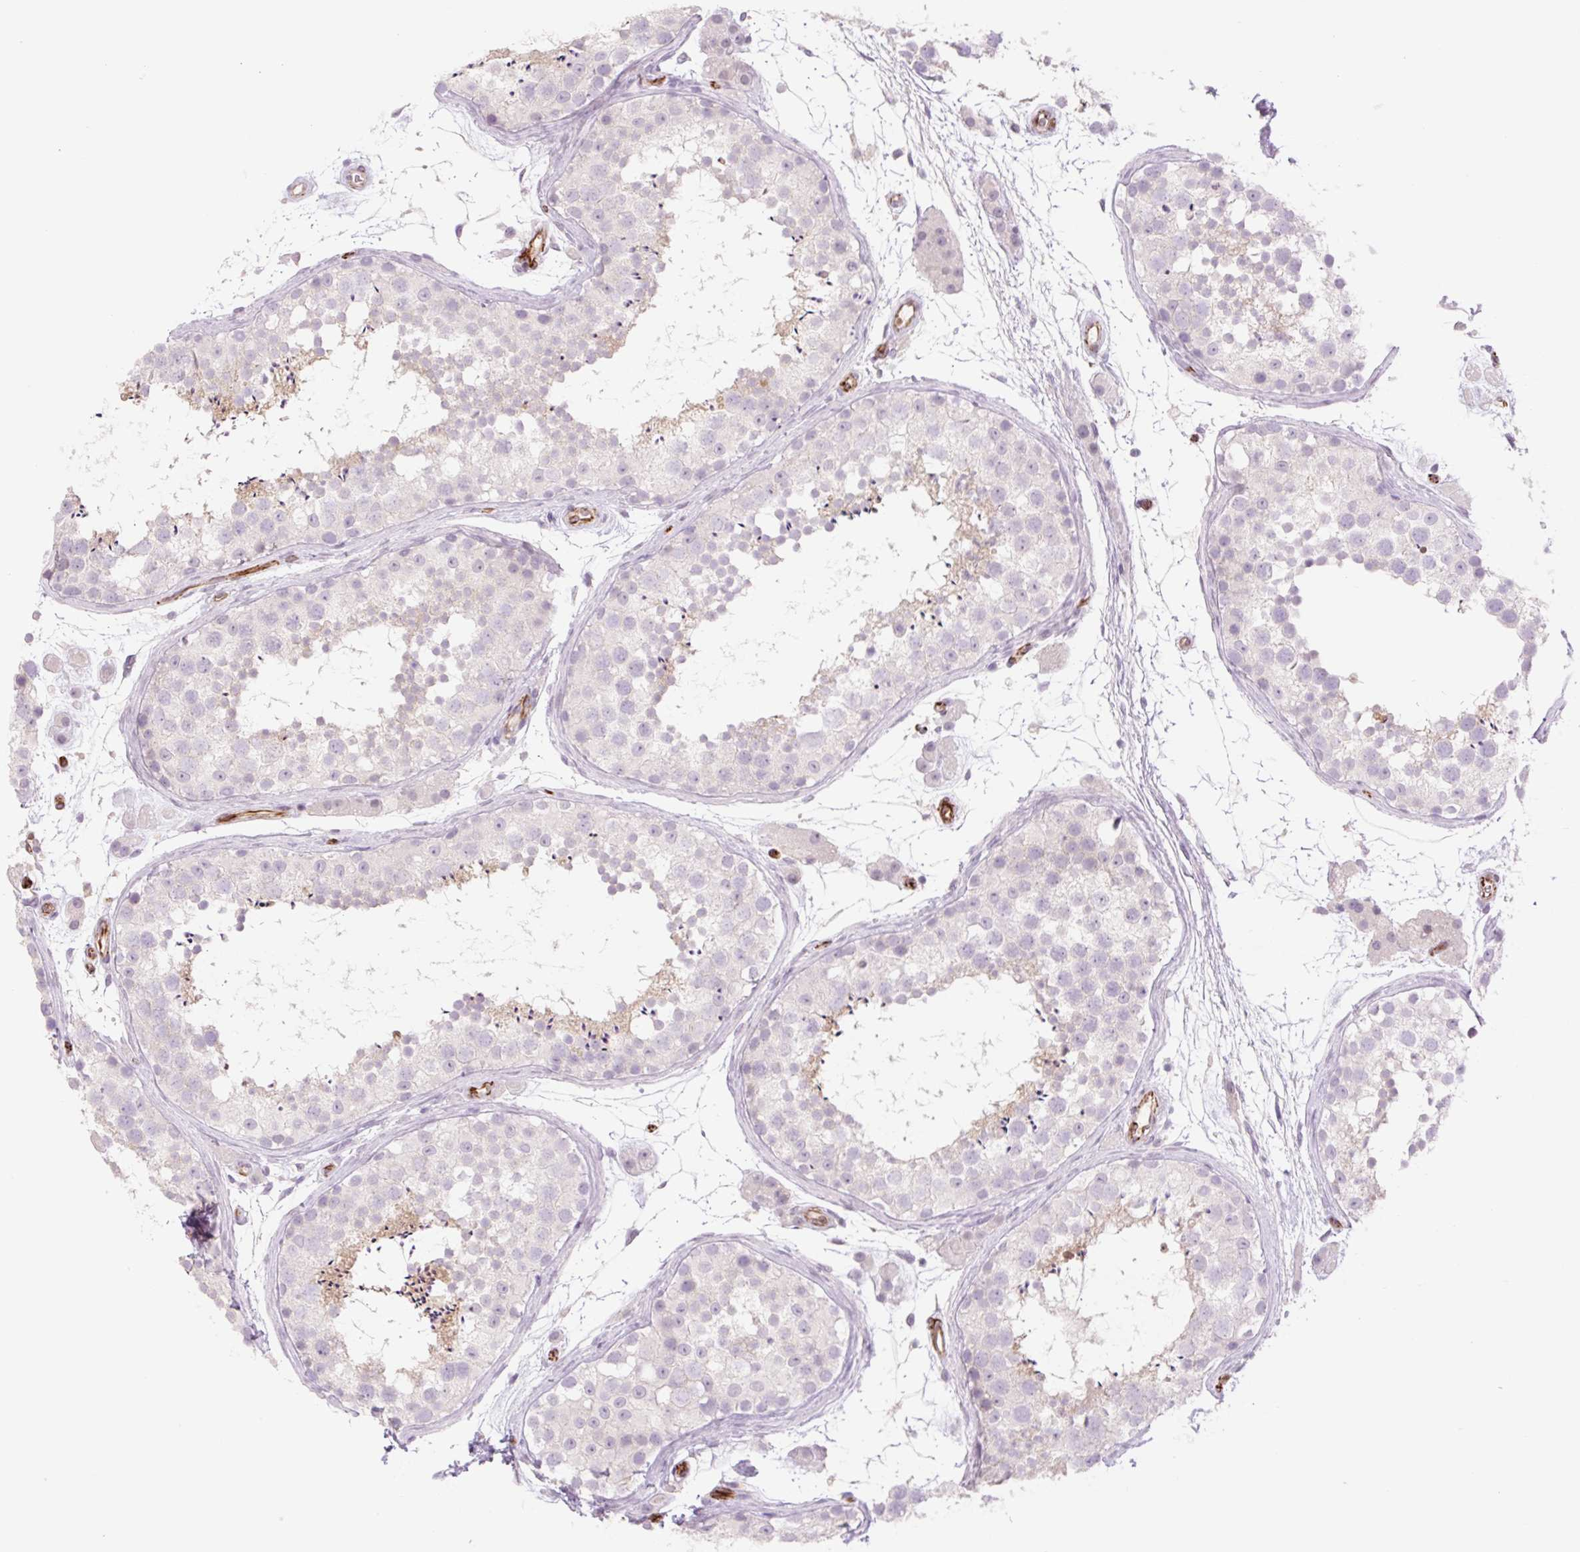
{"staining": {"intensity": "moderate", "quantity": "<25%", "location": "cytoplasmic/membranous"}, "tissue": "testis", "cell_type": "Cells in seminiferous ducts", "image_type": "normal", "snomed": [{"axis": "morphology", "description": "Normal tissue, NOS"}, {"axis": "topography", "description": "Testis"}], "caption": "Testis stained for a protein (brown) displays moderate cytoplasmic/membranous positive staining in approximately <25% of cells in seminiferous ducts.", "gene": "ZFYVE21", "patient": {"sex": "male", "age": 41}}